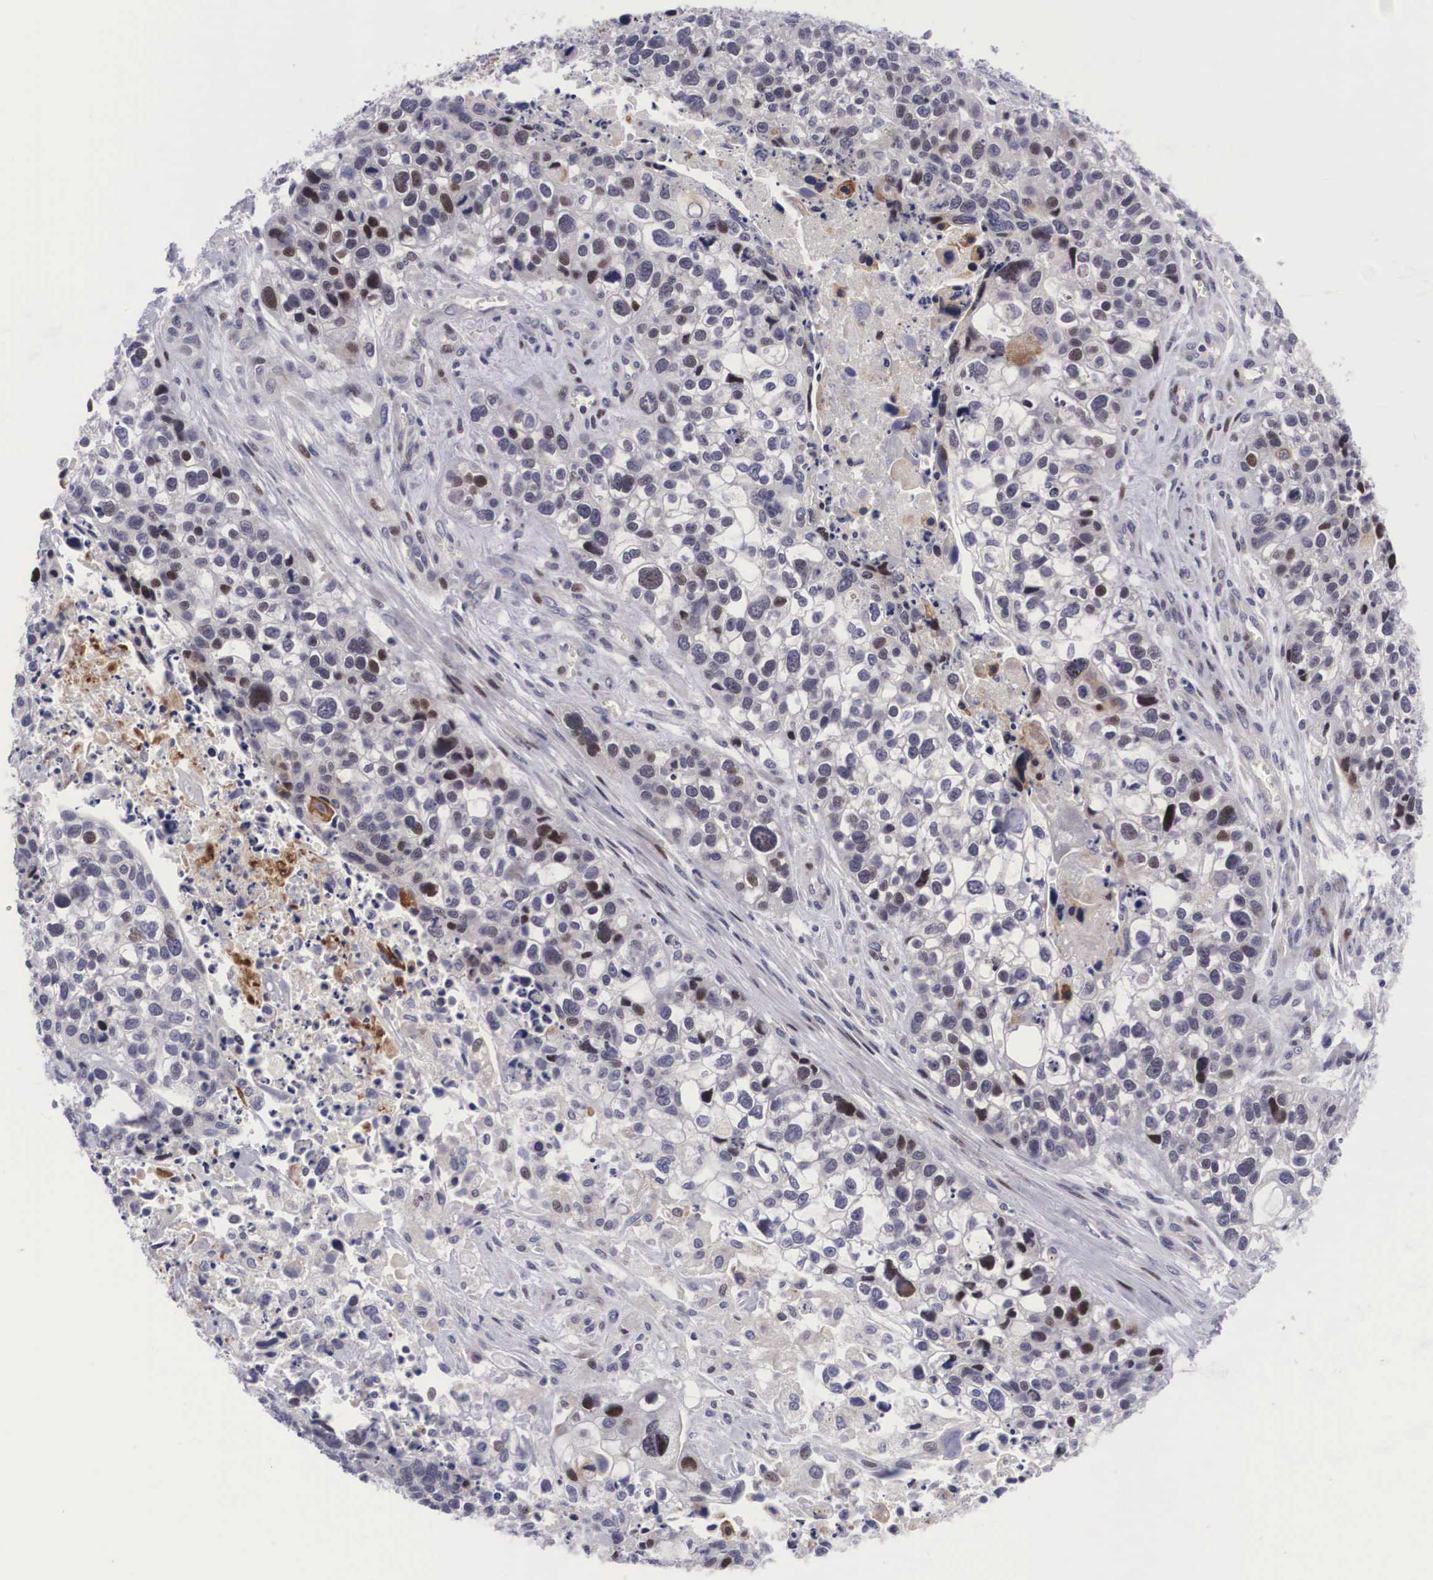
{"staining": {"intensity": "moderate", "quantity": "<25%", "location": "nuclear"}, "tissue": "lung cancer", "cell_type": "Tumor cells", "image_type": "cancer", "snomed": [{"axis": "morphology", "description": "Squamous cell carcinoma, NOS"}, {"axis": "topography", "description": "Lymph node"}, {"axis": "topography", "description": "Lung"}], "caption": "Human lung cancer (squamous cell carcinoma) stained for a protein (brown) exhibits moderate nuclear positive staining in about <25% of tumor cells.", "gene": "EMID1", "patient": {"sex": "male", "age": 74}}